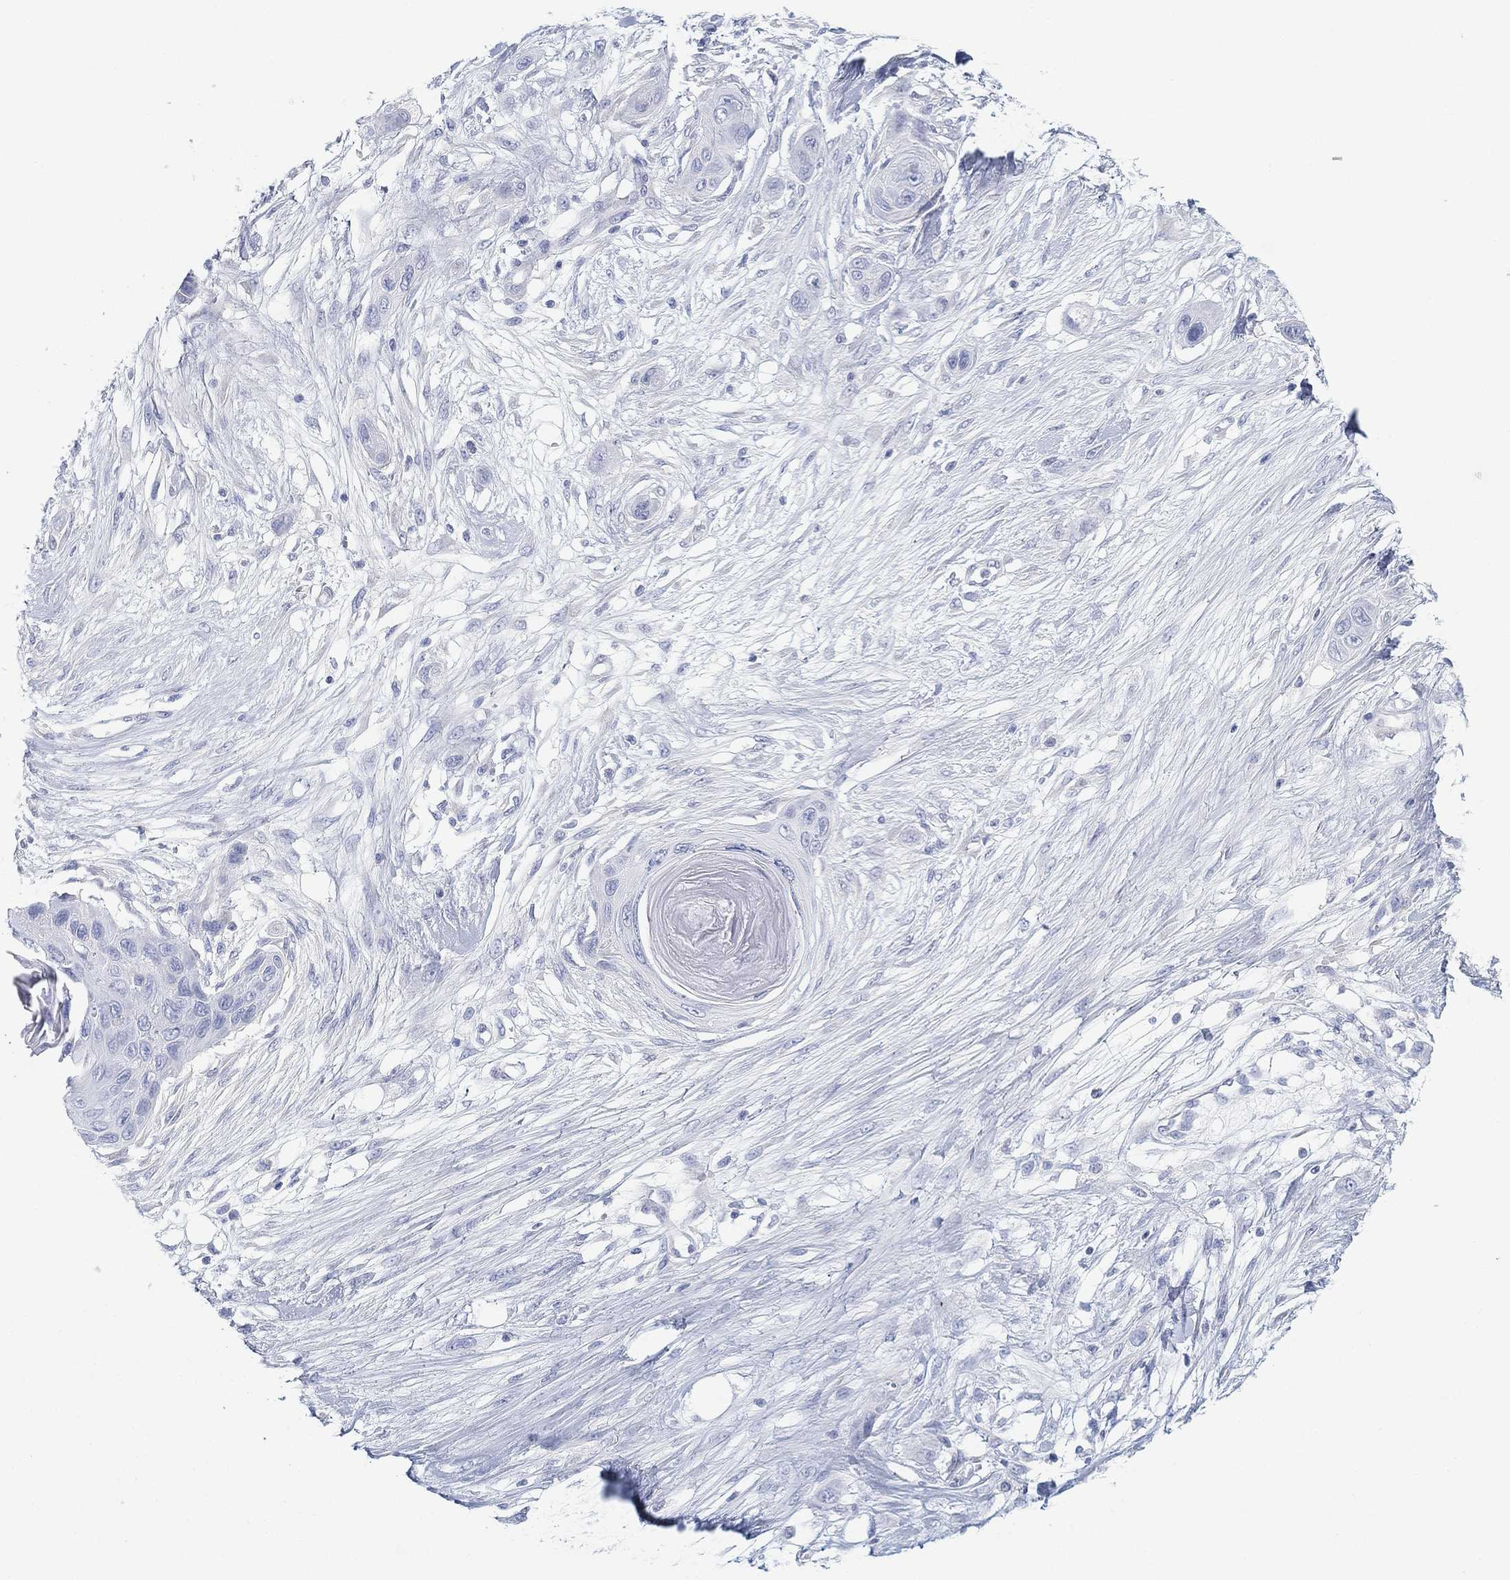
{"staining": {"intensity": "negative", "quantity": "none", "location": "none"}, "tissue": "skin cancer", "cell_type": "Tumor cells", "image_type": "cancer", "snomed": [{"axis": "morphology", "description": "Squamous cell carcinoma, NOS"}, {"axis": "topography", "description": "Skin"}], "caption": "Human squamous cell carcinoma (skin) stained for a protein using immunohistochemistry (IHC) shows no expression in tumor cells.", "gene": "GCNA", "patient": {"sex": "male", "age": 79}}